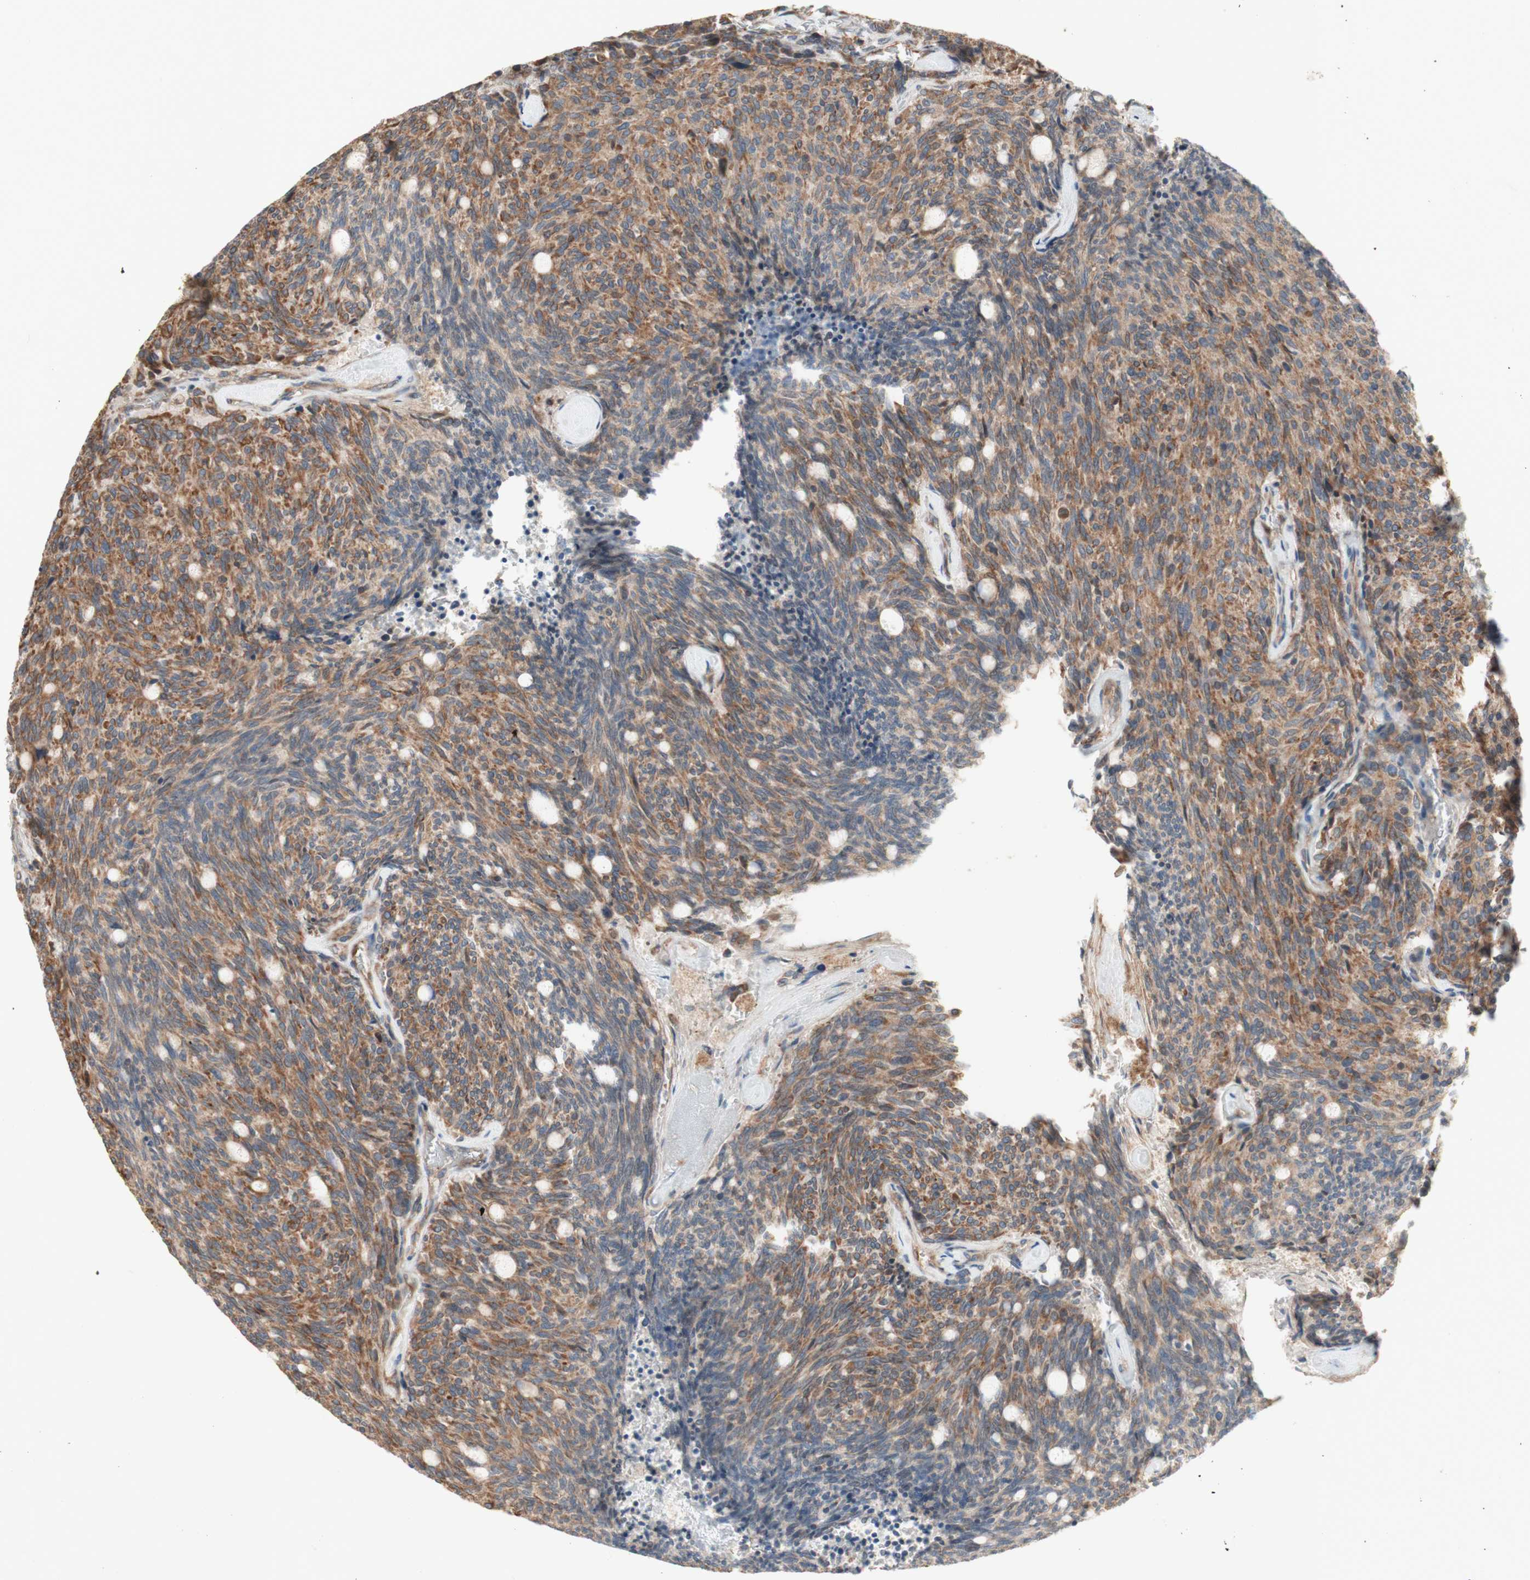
{"staining": {"intensity": "moderate", "quantity": ">75%", "location": "cytoplasmic/membranous"}, "tissue": "carcinoid", "cell_type": "Tumor cells", "image_type": "cancer", "snomed": [{"axis": "morphology", "description": "Carcinoid, malignant, NOS"}, {"axis": "topography", "description": "Pancreas"}], "caption": "IHC (DAB) staining of human carcinoid demonstrates moderate cytoplasmic/membranous protein positivity in about >75% of tumor cells.", "gene": "SOCS2", "patient": {"sex": "female", "age": 54}}